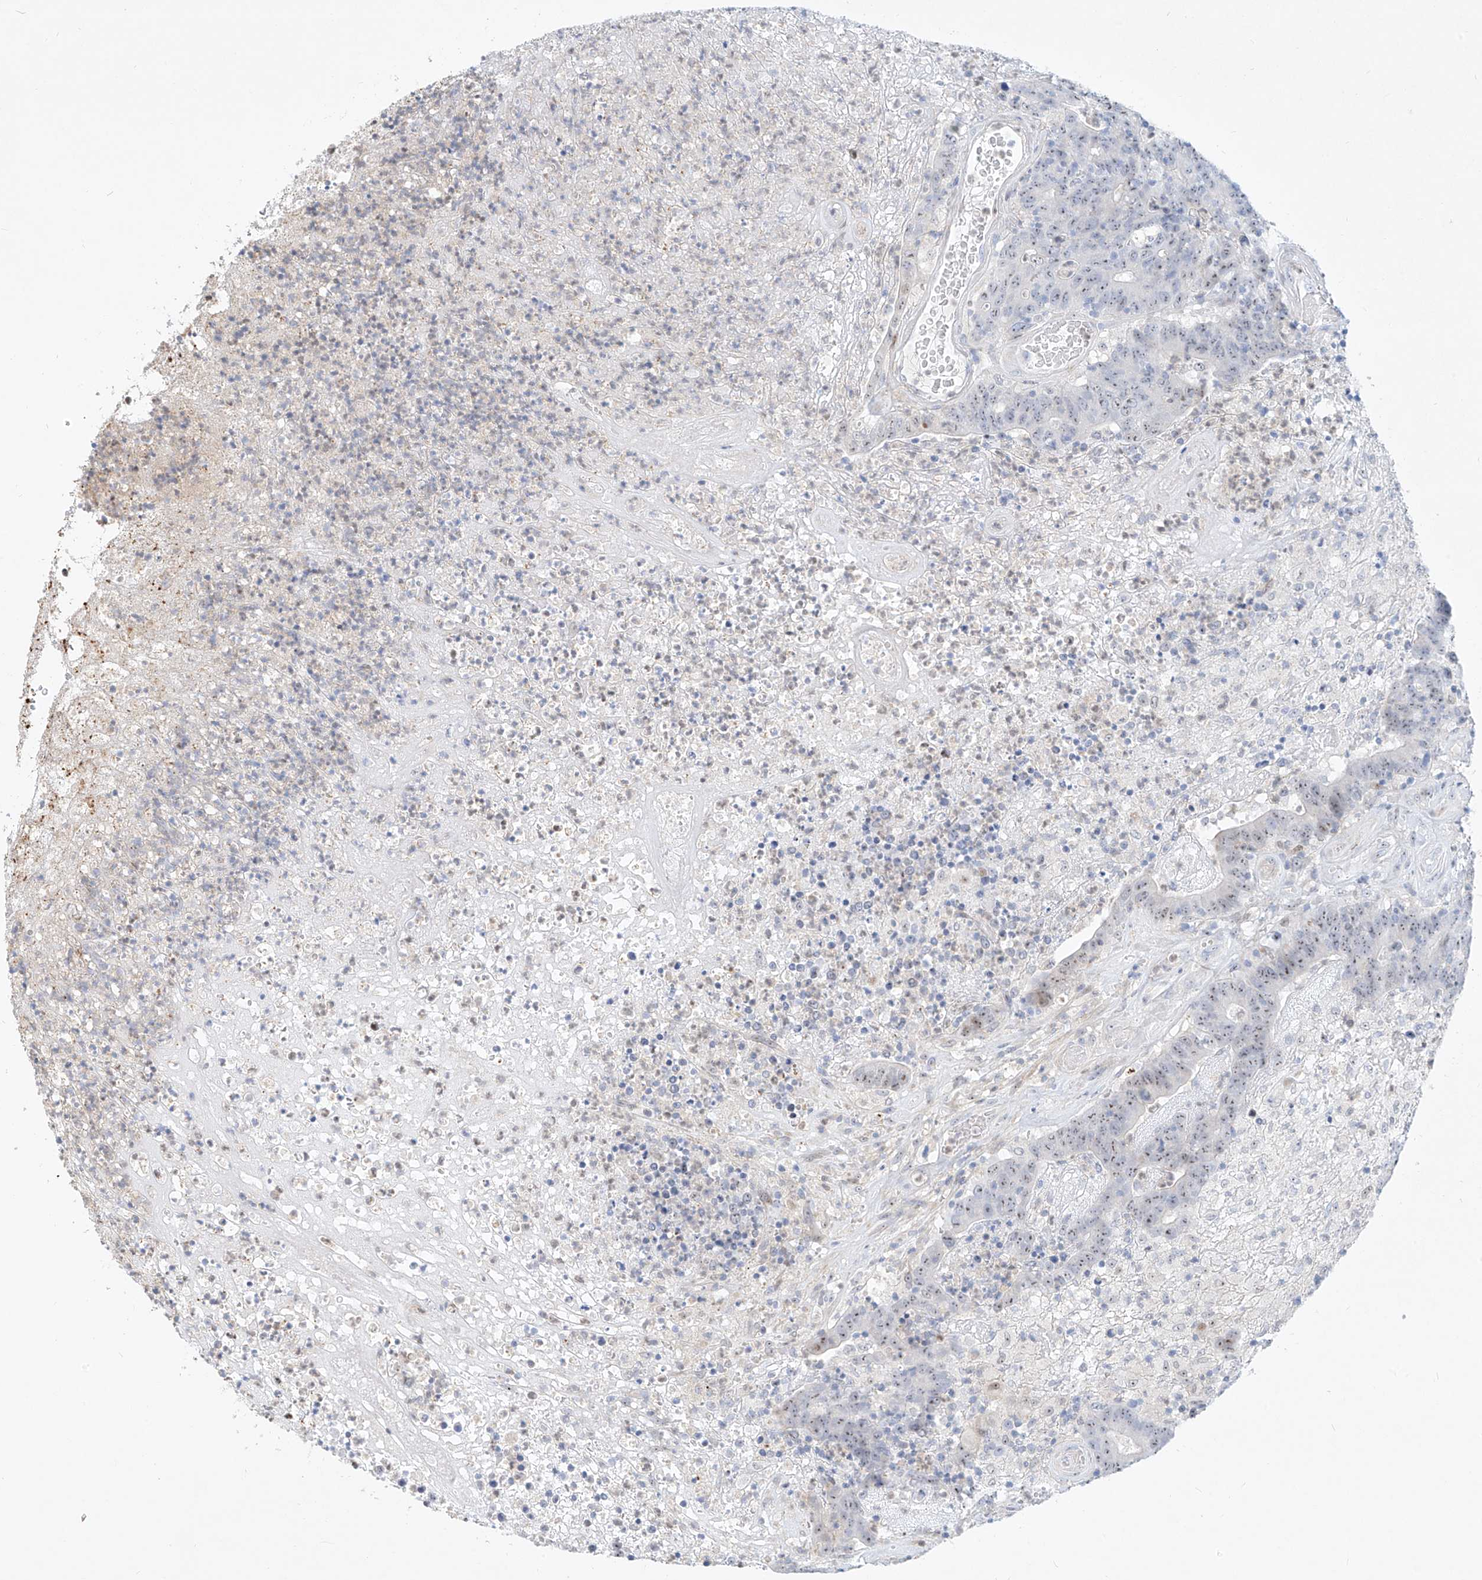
{"staining": {"intensity": "weak", "quantity": "<25%", "location": "nuclear"}, "tissue": "colorectal cancer", "cell_type": "Tumor cells", "image_type": "cancer", "snomed": [{"axis": "morphology", "description": "Normal tissue, NOS"}, {"axis": "morphology", "description": "Adenocarcinoma, NOS"}, {"axis": "topography", "description": "Colon"}], "caption": "This image is of colorectal adenocarcinoma stained with IHC to label a protein in brown with the nuclei are counter-stained blue. There is no staining in tumor cells.", "gene": "SNU13", "patient": {"sex": "female", "age": 75}}